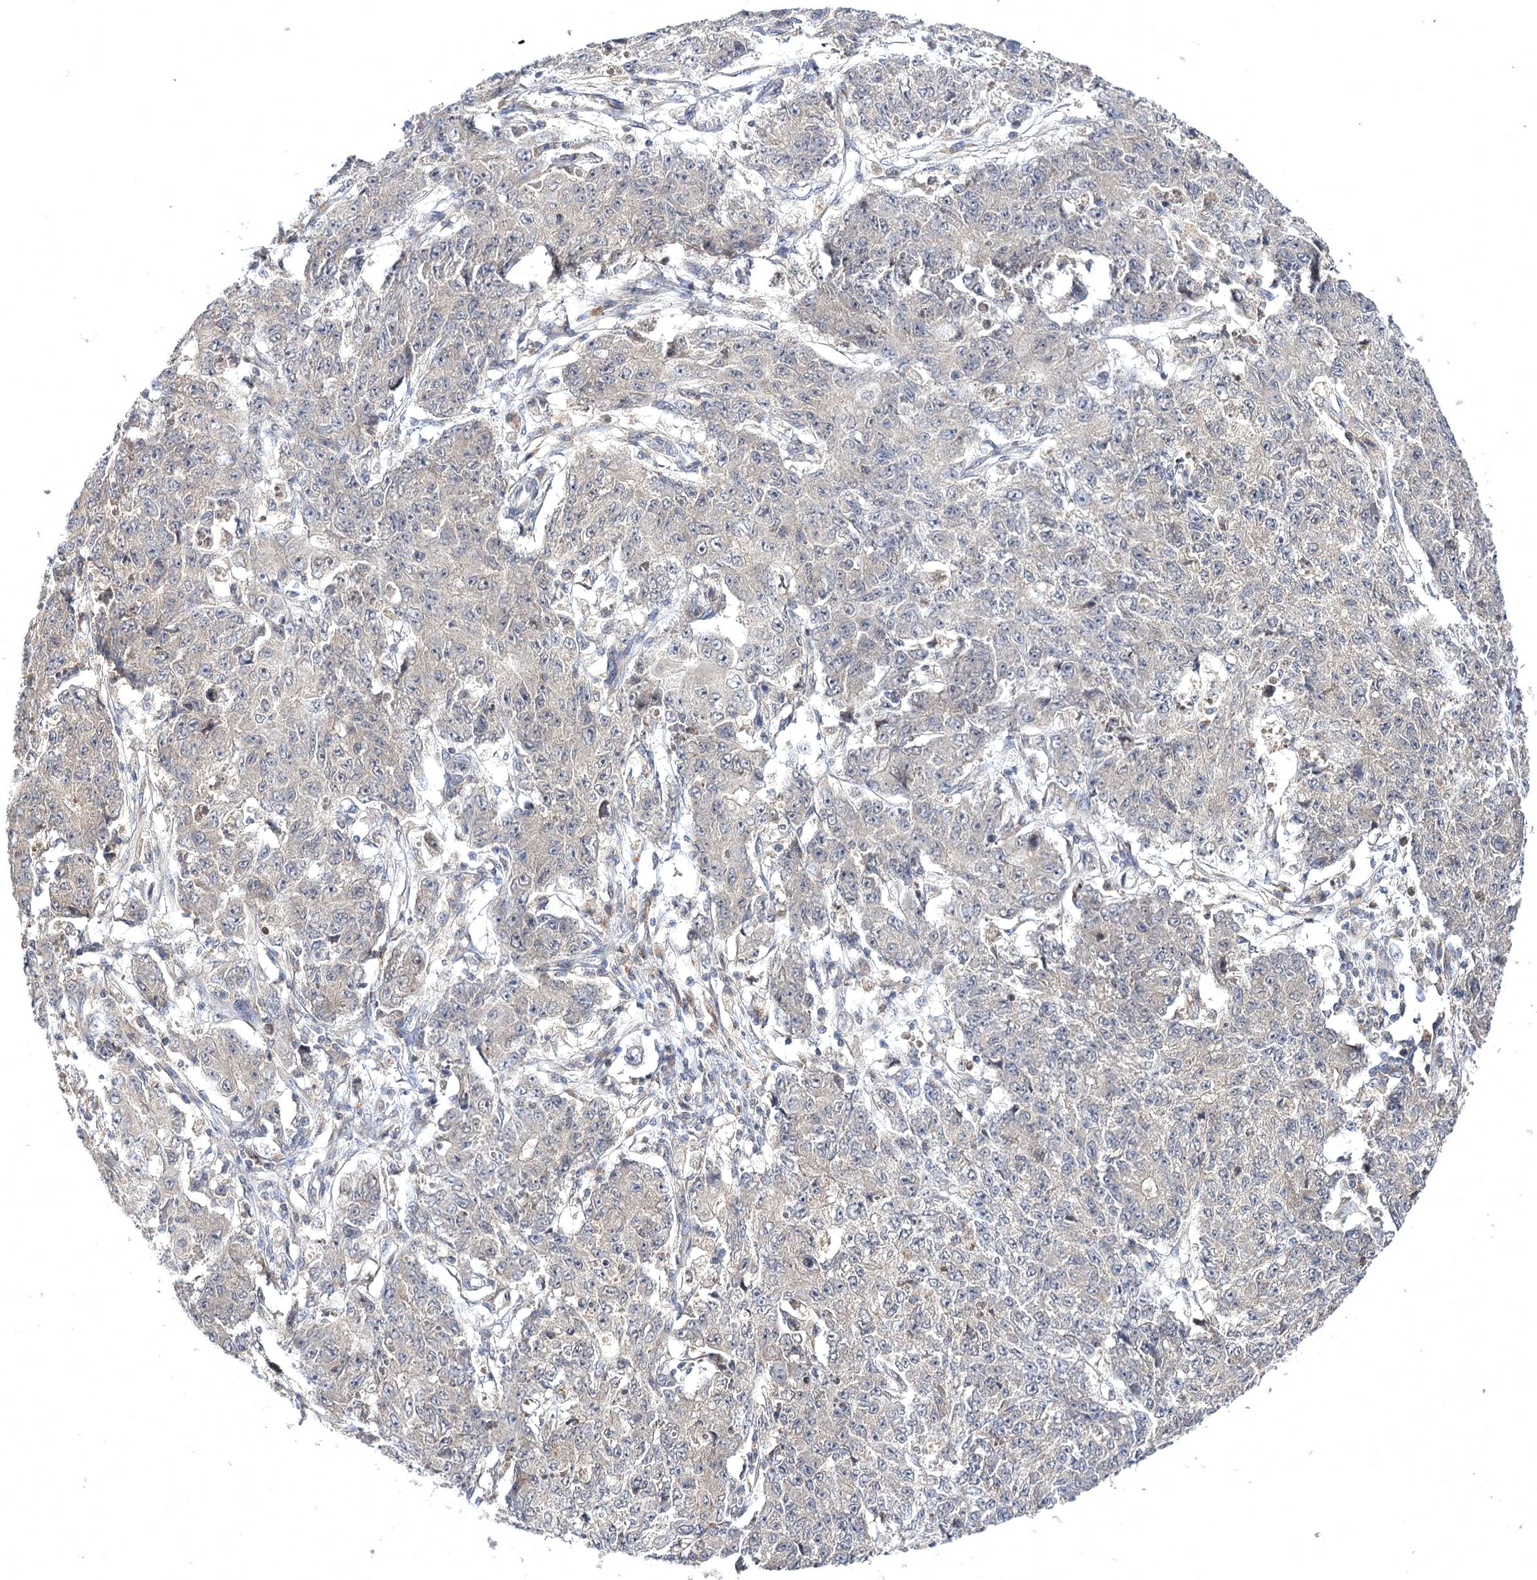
{"staining": {"intensity": "weak", "quantity": "<25%", "location": "cytoplasmic/membranous"}, "tissue": "ovarian cancer", "cell_type": "Tumor cells", "image_type": "cancer", "snomed": [{"axis": "morphology", "description": "Carcinoma, endometroid"}, {"axis": "topography", "description": "Ovary"}], "caption": "Immunohistochemical staining of endometroid carcinoma (ovarian) shows no significant staining in tumor cells.", "gene": "BCR", "patient": {"sex": "female", "age": 42}}